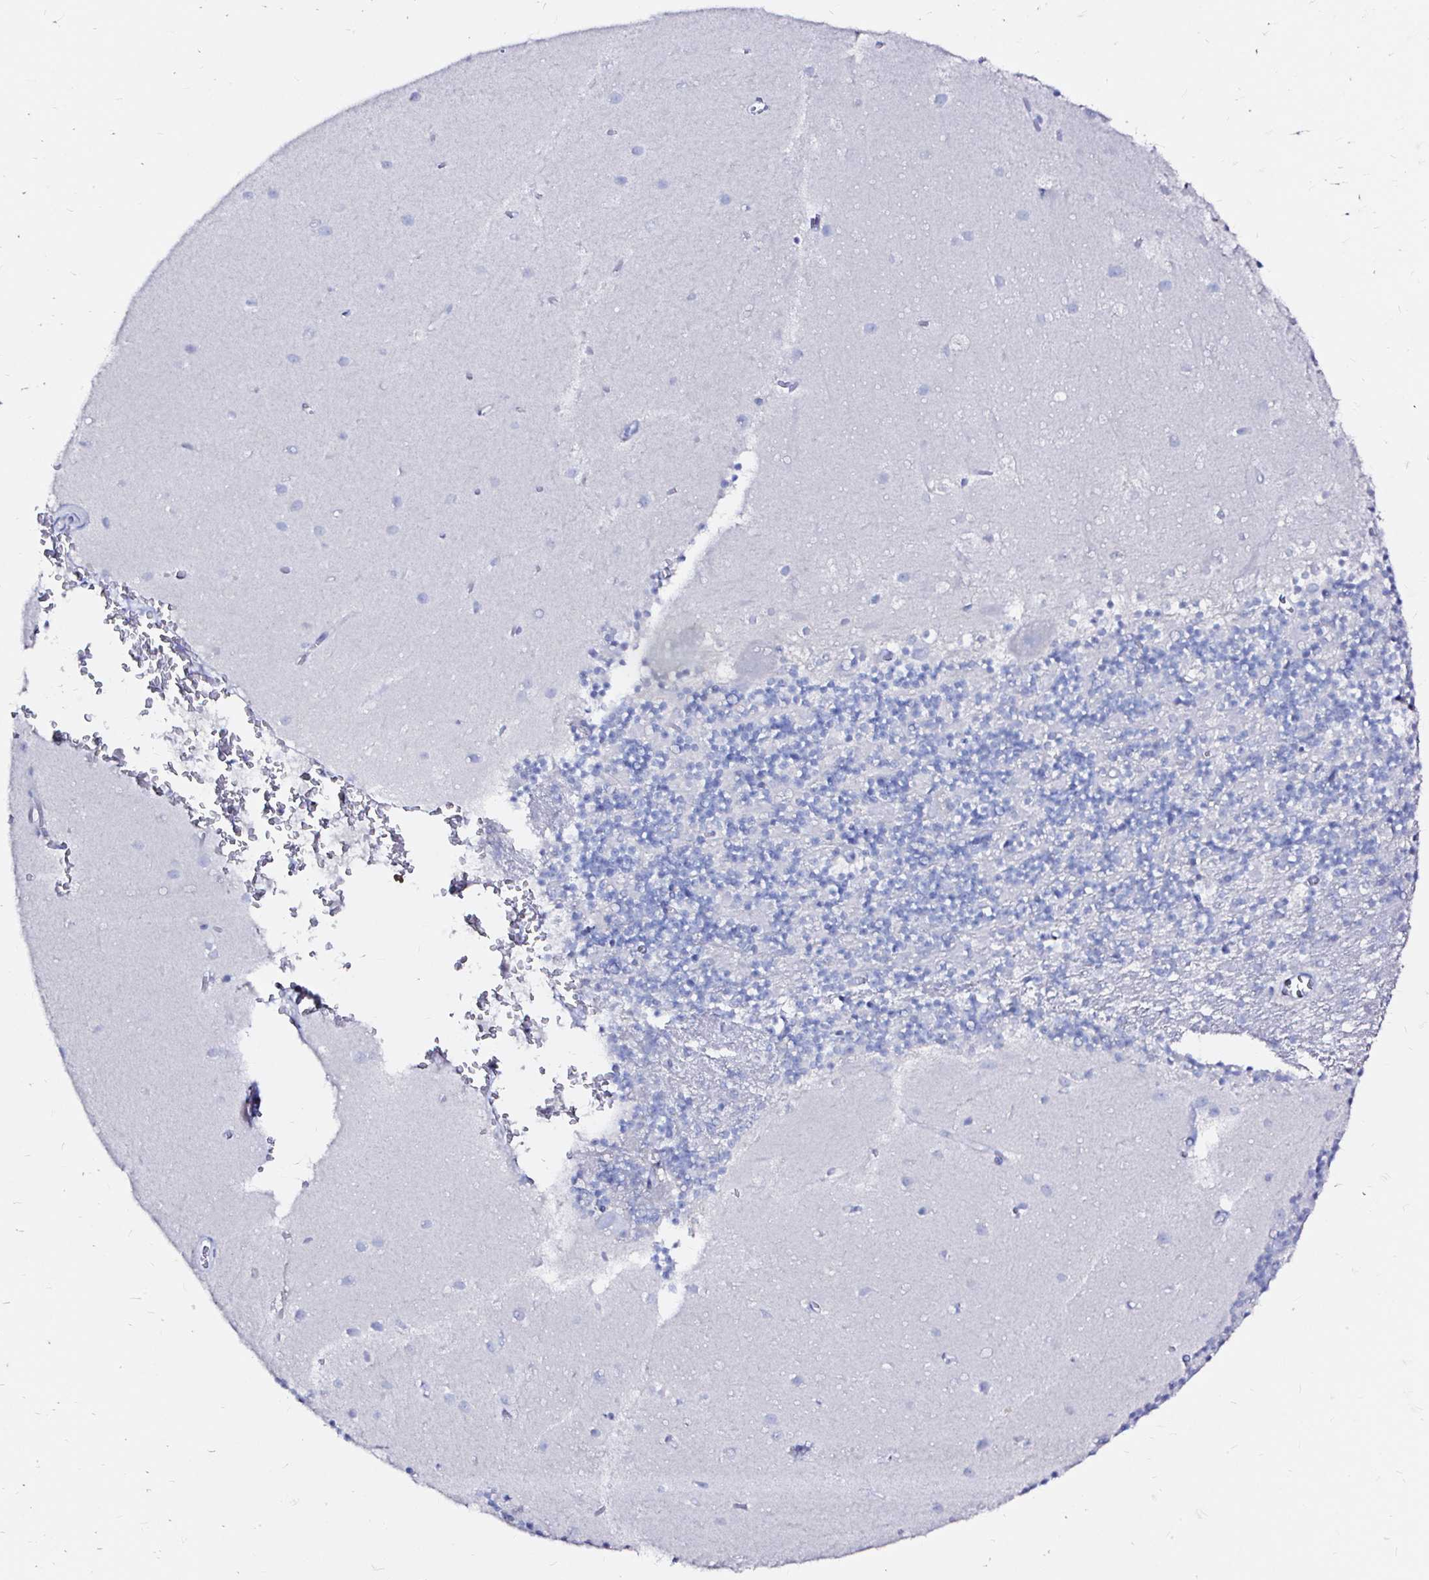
{"staining": {"intensity": "negative", "quantity": "none", "location": "none"}, "tissue": "cerebellum", "cell_type": "Cells in granular layer", "image_type": "normal", "snomed": [{"axis": "morphology", "description": "Normal tissue, NOS"}, {"axis": "topography", "description": "Cerebellum"}], "caption": "A high-resolution micrograph shows immunohistochemistry (IHC) staining of normal cerebellum, which displays no significant expression in cells in granular layer. The staining was performed using DAB to visualize the protein expression in brown, while the nuclei were stained in blue with hematoxylin (Magnification: 20x).", "gene": "ZNF432", "patient": {"sex": "male", "age": 54}}